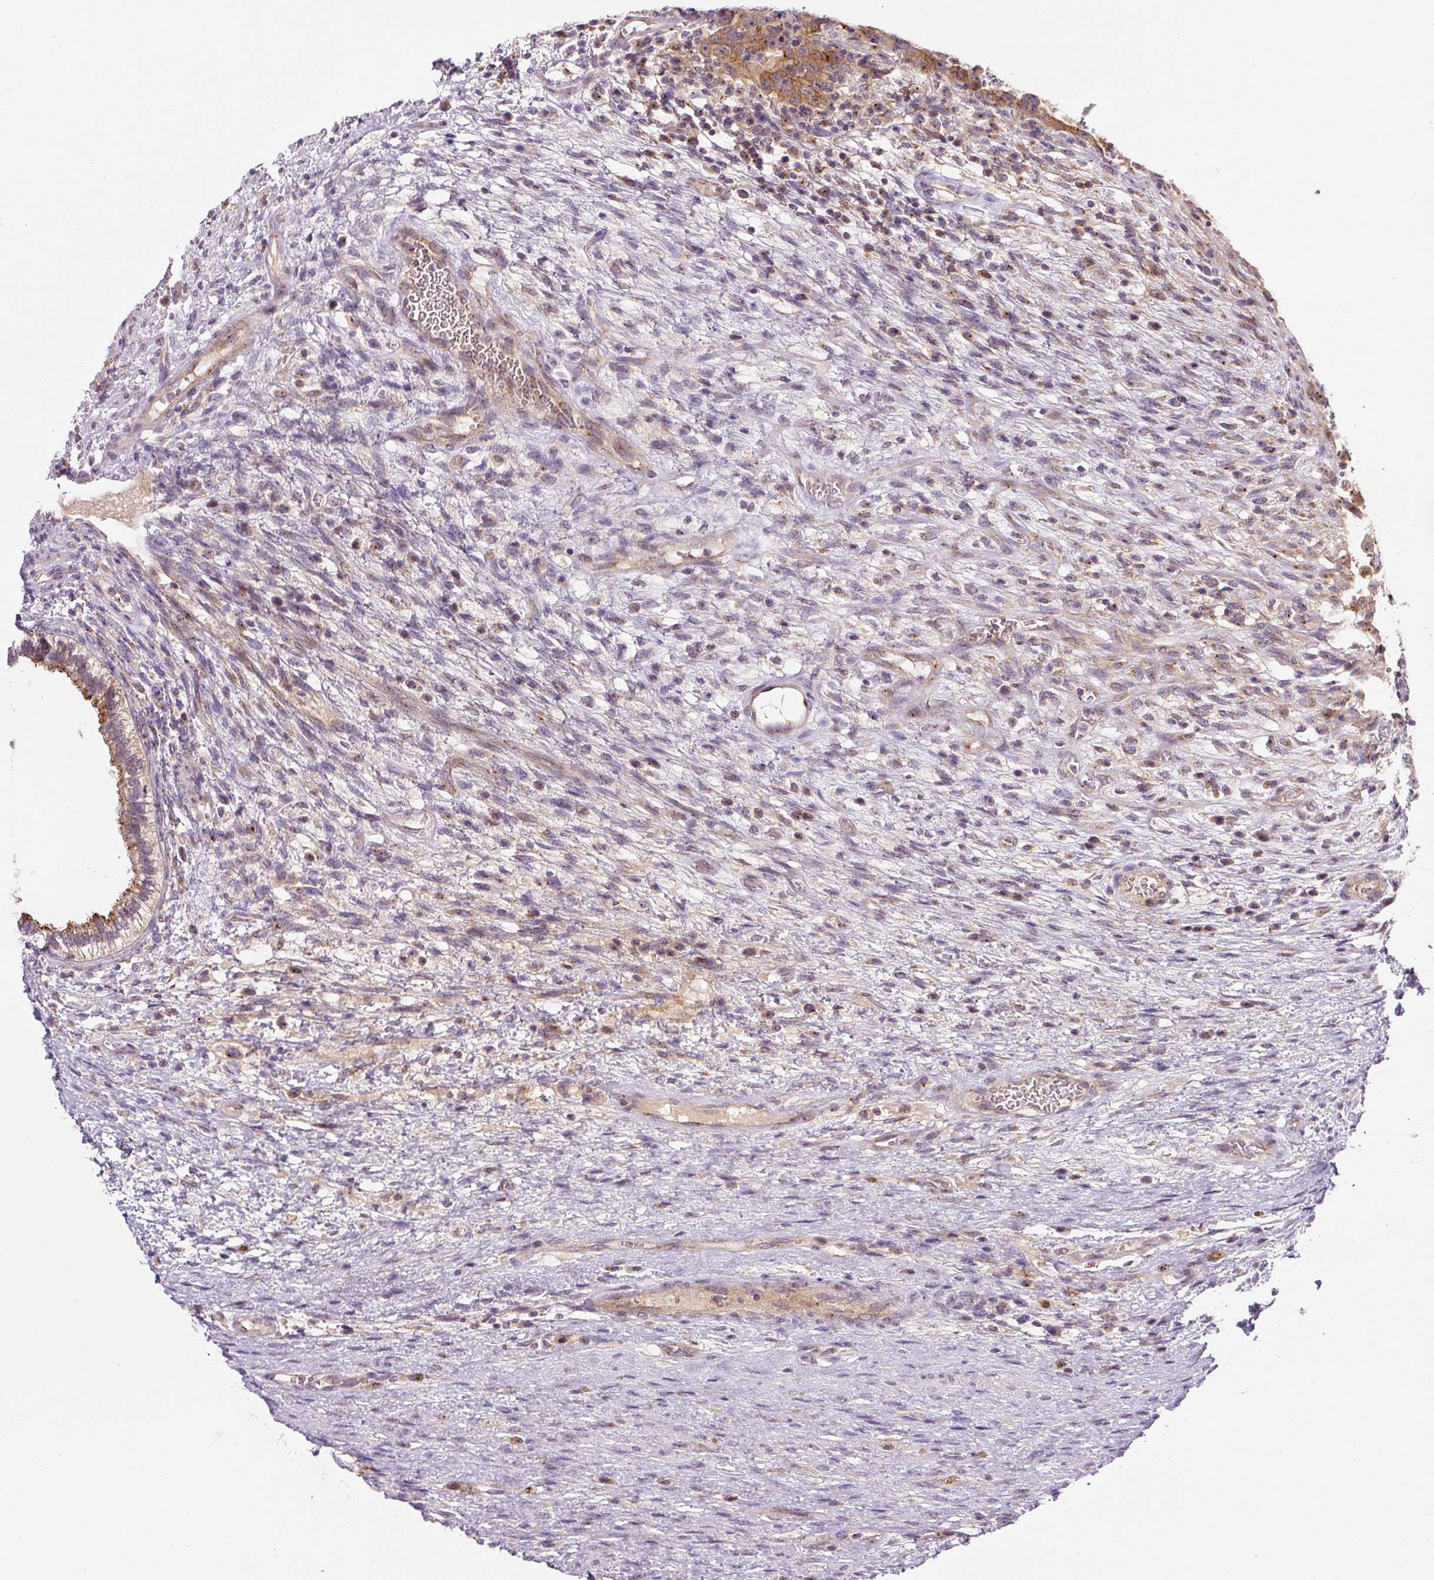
{"staining": {"intensity": "moderate", "quantity": "25%-75%", "location": "cytoplasmic/membranous"}, "tissue": "testis cancer", "cell_type": "Tumor cells", "image_type": "cancer", "snomed": [{"axis": "morphology", "description": "Carcinoma, Embryonal, NOS"}, {"axis": "topography", "description": "Testis"}], "caption": "Immunohistochemical staining of testis embryonal carcinoma demonstrates medium levels of moderate cytoplasmic/membranous expression in about 25%-75% of tumor cells.", "gene": "PCM1", "patient": {"sex": "male", "age": 26}}